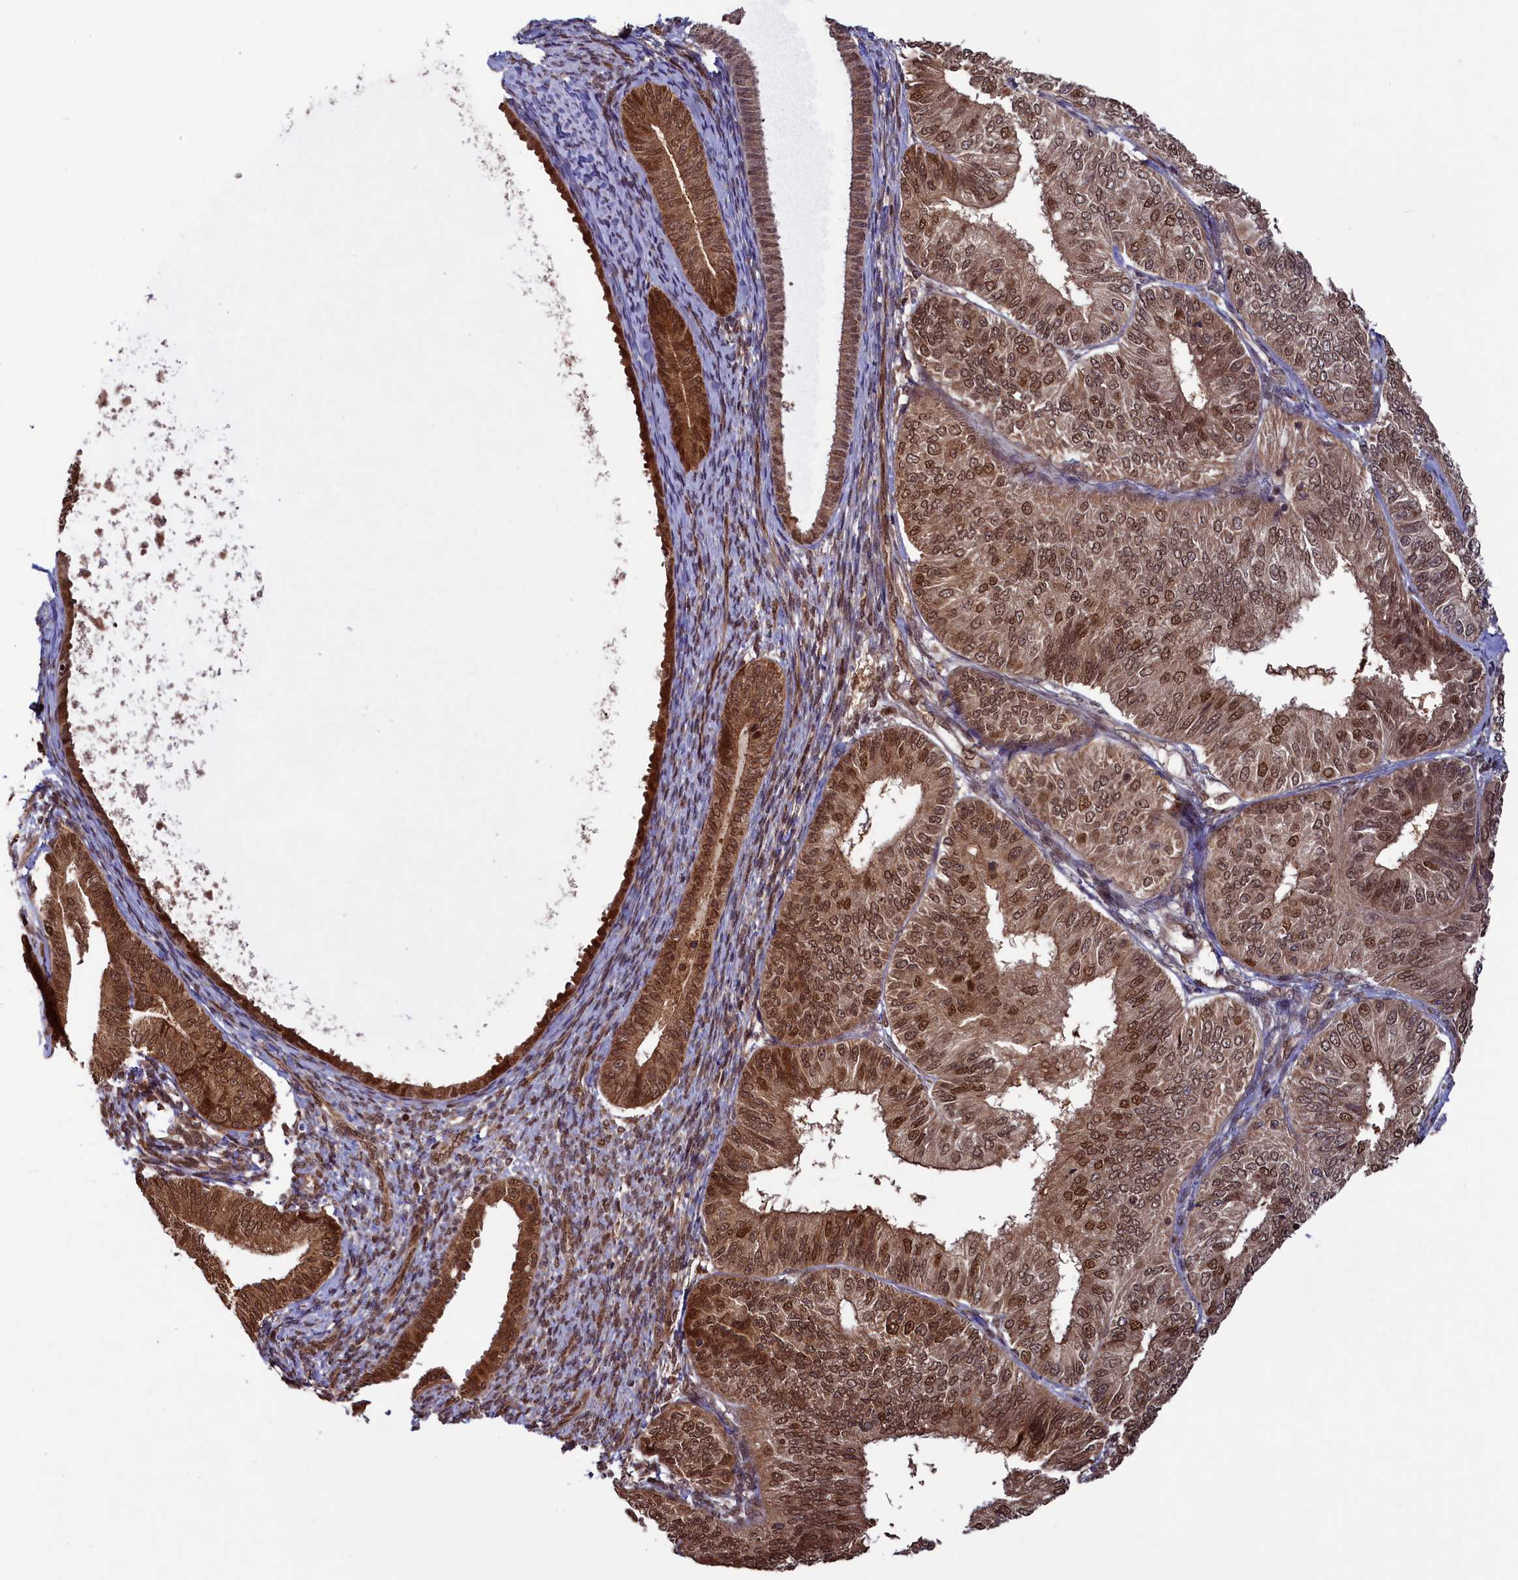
{"staining": {"intensity": "moderate", "quantity": ">75%", "location": "cytoplasmic/membranous,nuclear"}, "tissue": "endometrial cancer", "cell_type": "Tumor cells", "image_type": "cancer", "snomed": [{"axis": "morphology", "description": "Adenocarcinoma, NOS"}, {"axis": "topography", "description": "Endometrium"}], "caption": "A brown stain shows moderate cytoplasmic/membranous and nuclear positivity of a protein in endometrial adenocarcinoma tumor cells.", "gene": "NAE1", "patient": {"sex": "female", "age": 58}}